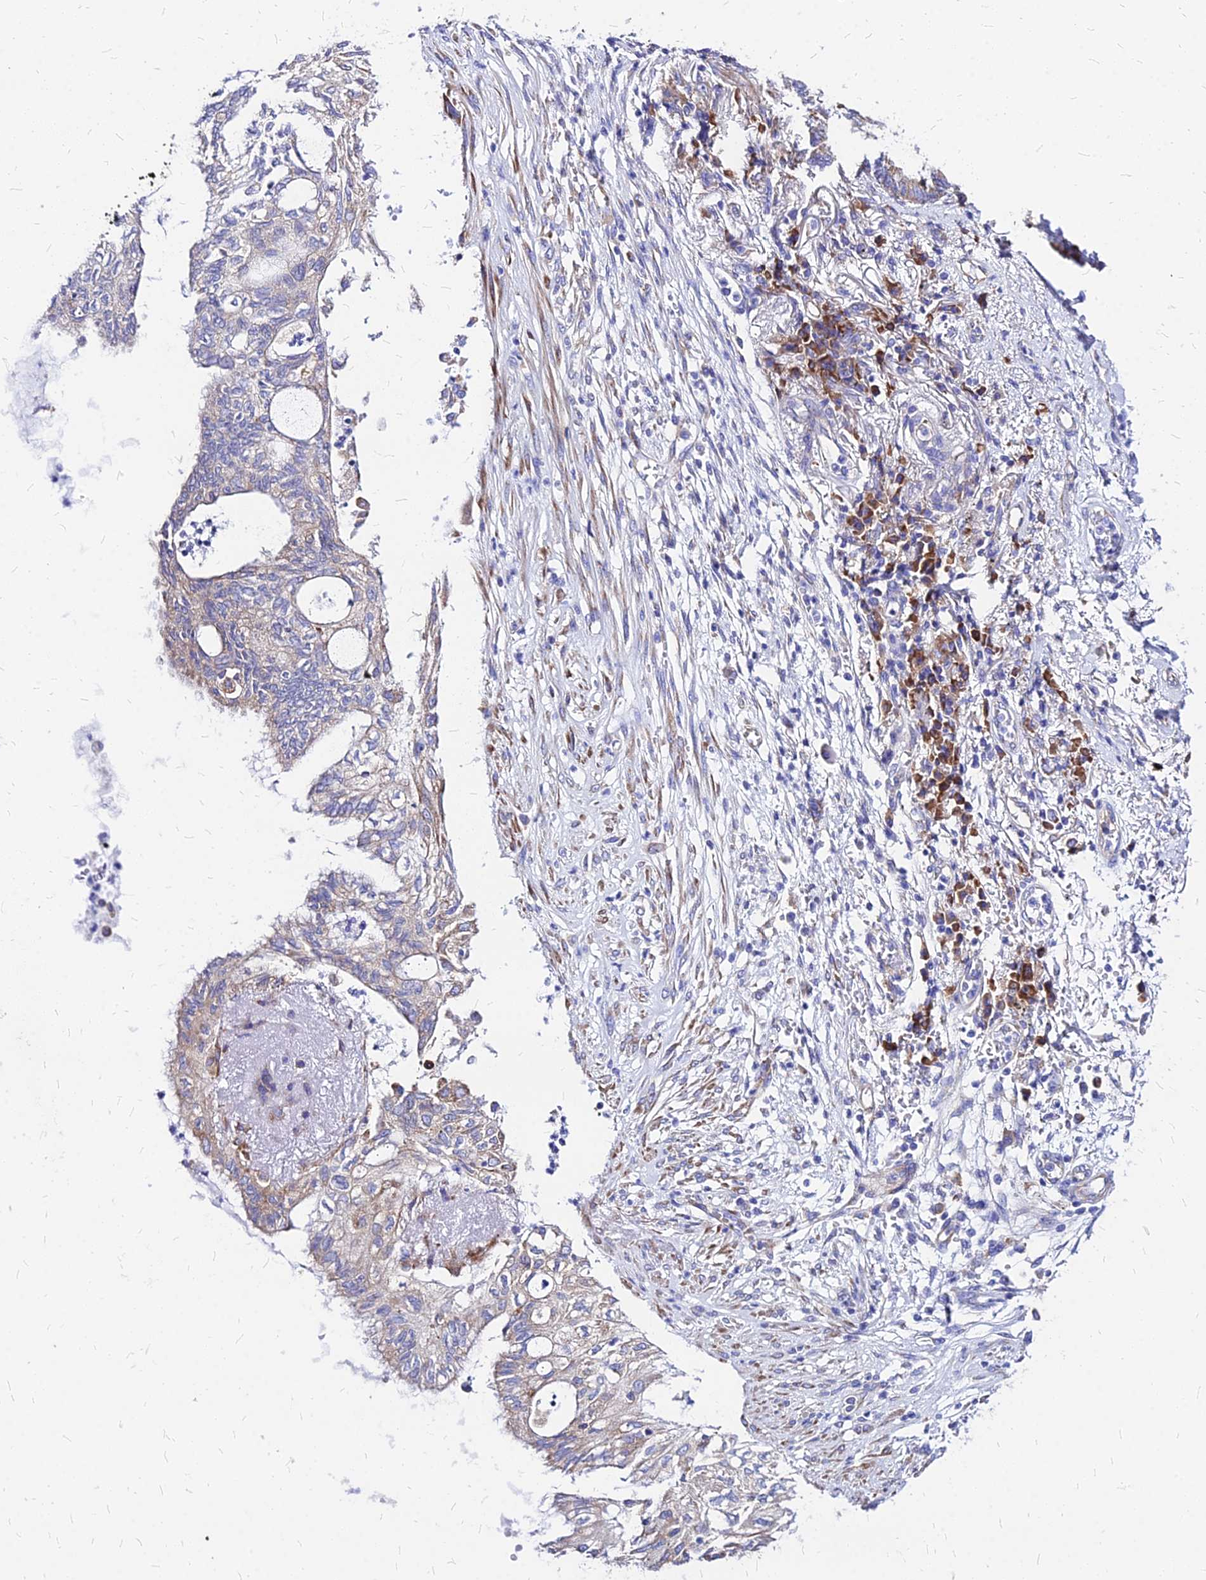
{"staining": {"intensity": "weak", "quantity": "<25%", "location": "cytoplasmic/membranous"}, "tissue": "lung cancer", "cell_type": "Tumor cells", "image_type": "cancer", "snomed": [{"axis": "morphology", "description": "Adenocarcinoma, NOS"}, {"axis": "topography", "description": "Lung"}], "caption": "A photomicrograph of human adenocarcinoma (lung) is negative for staining in tumor cells. The staining was performed using DAB to visualize the protein expression in brown, while the nuclei were stained in blue with hematoxylin (Magnification: 20x).", "gene": "RPL19", "patient": {"sex": "female", "age": 70}}